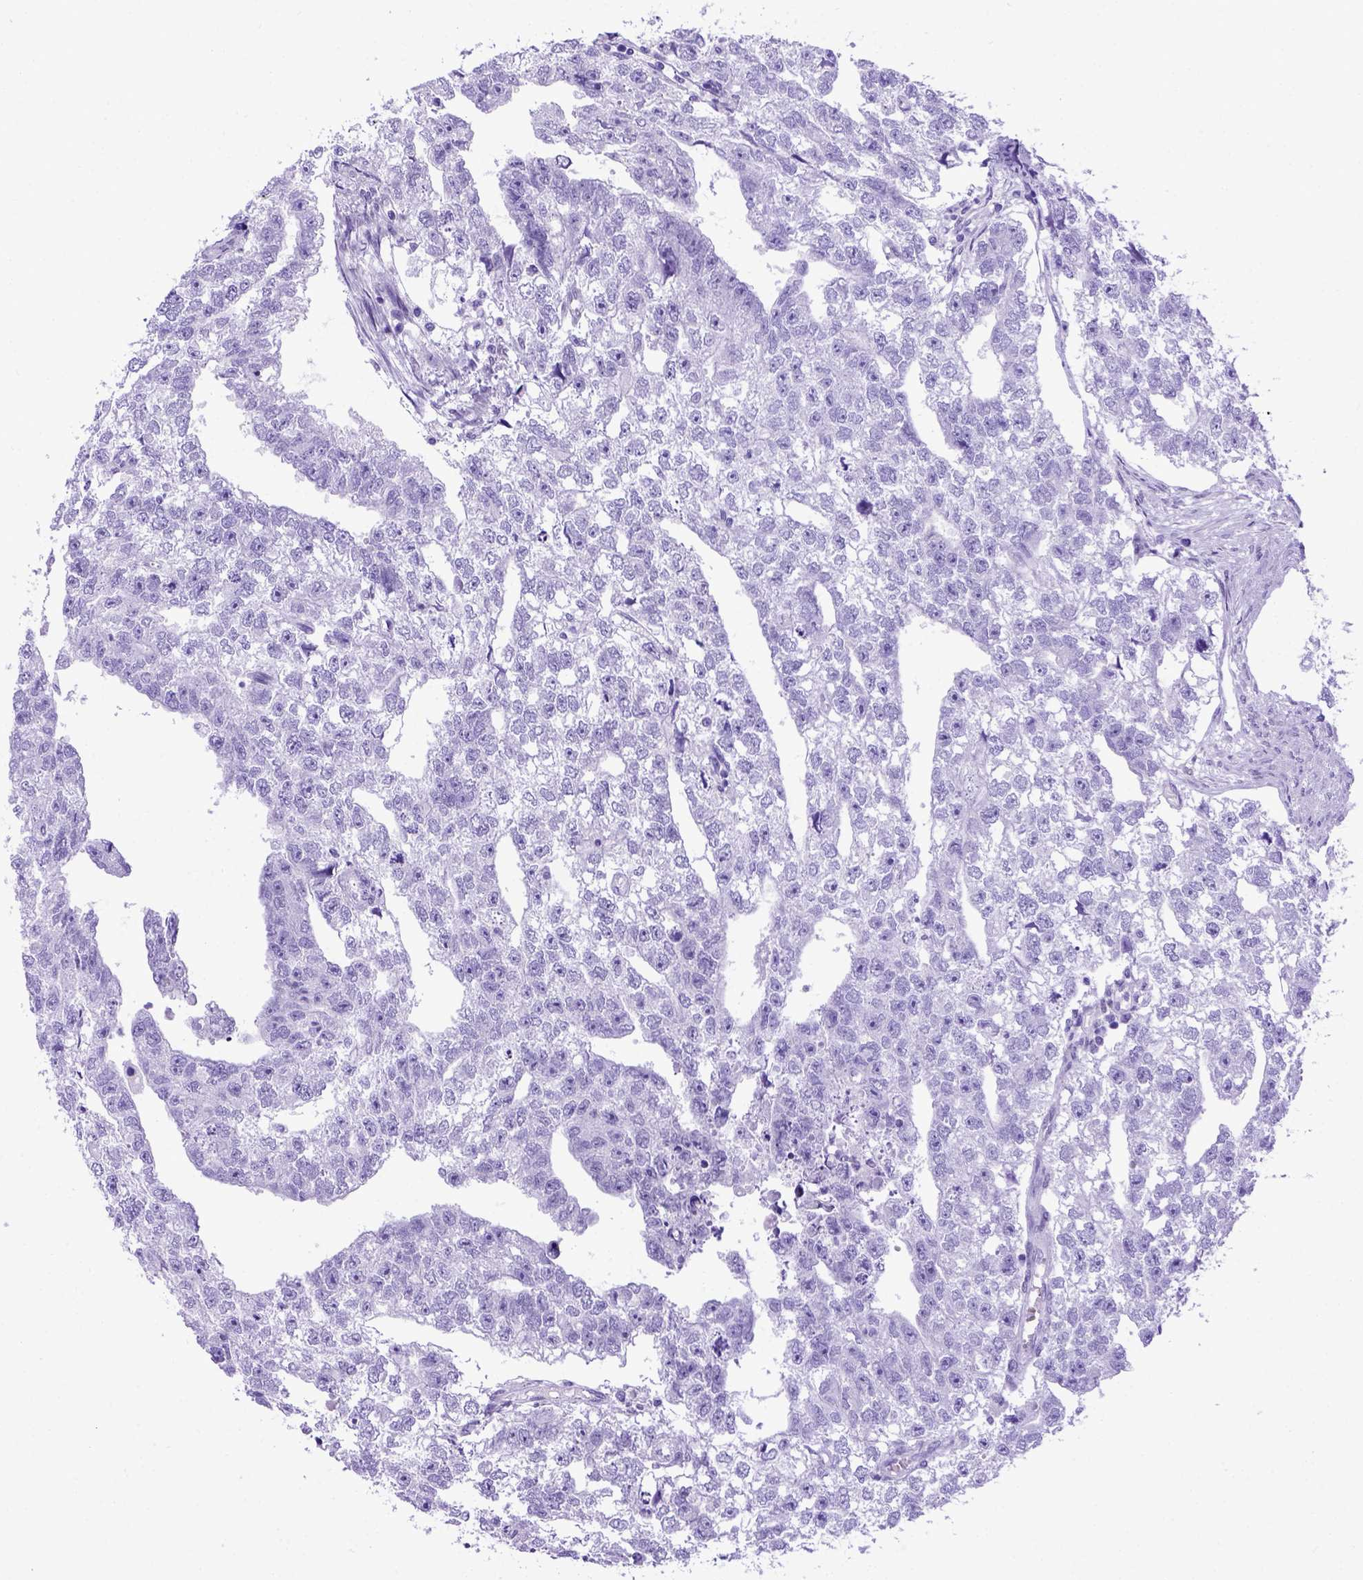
{"staining": {"intensity": "negative", "quantity": "none", "location": "none"}, "tissue": "testis cancer", "cell_type": "Tumor cells", "image_type": "cancer", "snomed": [{"axis": "morphology", "description": "Carcinoma, Embryonal, NOS"}, {"axis": "morphology", "description": "Teratoma, malignant, NOS"}, {"axis": "topography", "description": "Testis"}], "caption": "Immunohistochemistry (IHC) photomicrograph of neoplastic tissue: testis teratoma (malignant) stained with DAB reveals no significant protein positivity in tumor cells.", "gene": "MEOX2", "patient": {"sex": "male", "age": 44}}